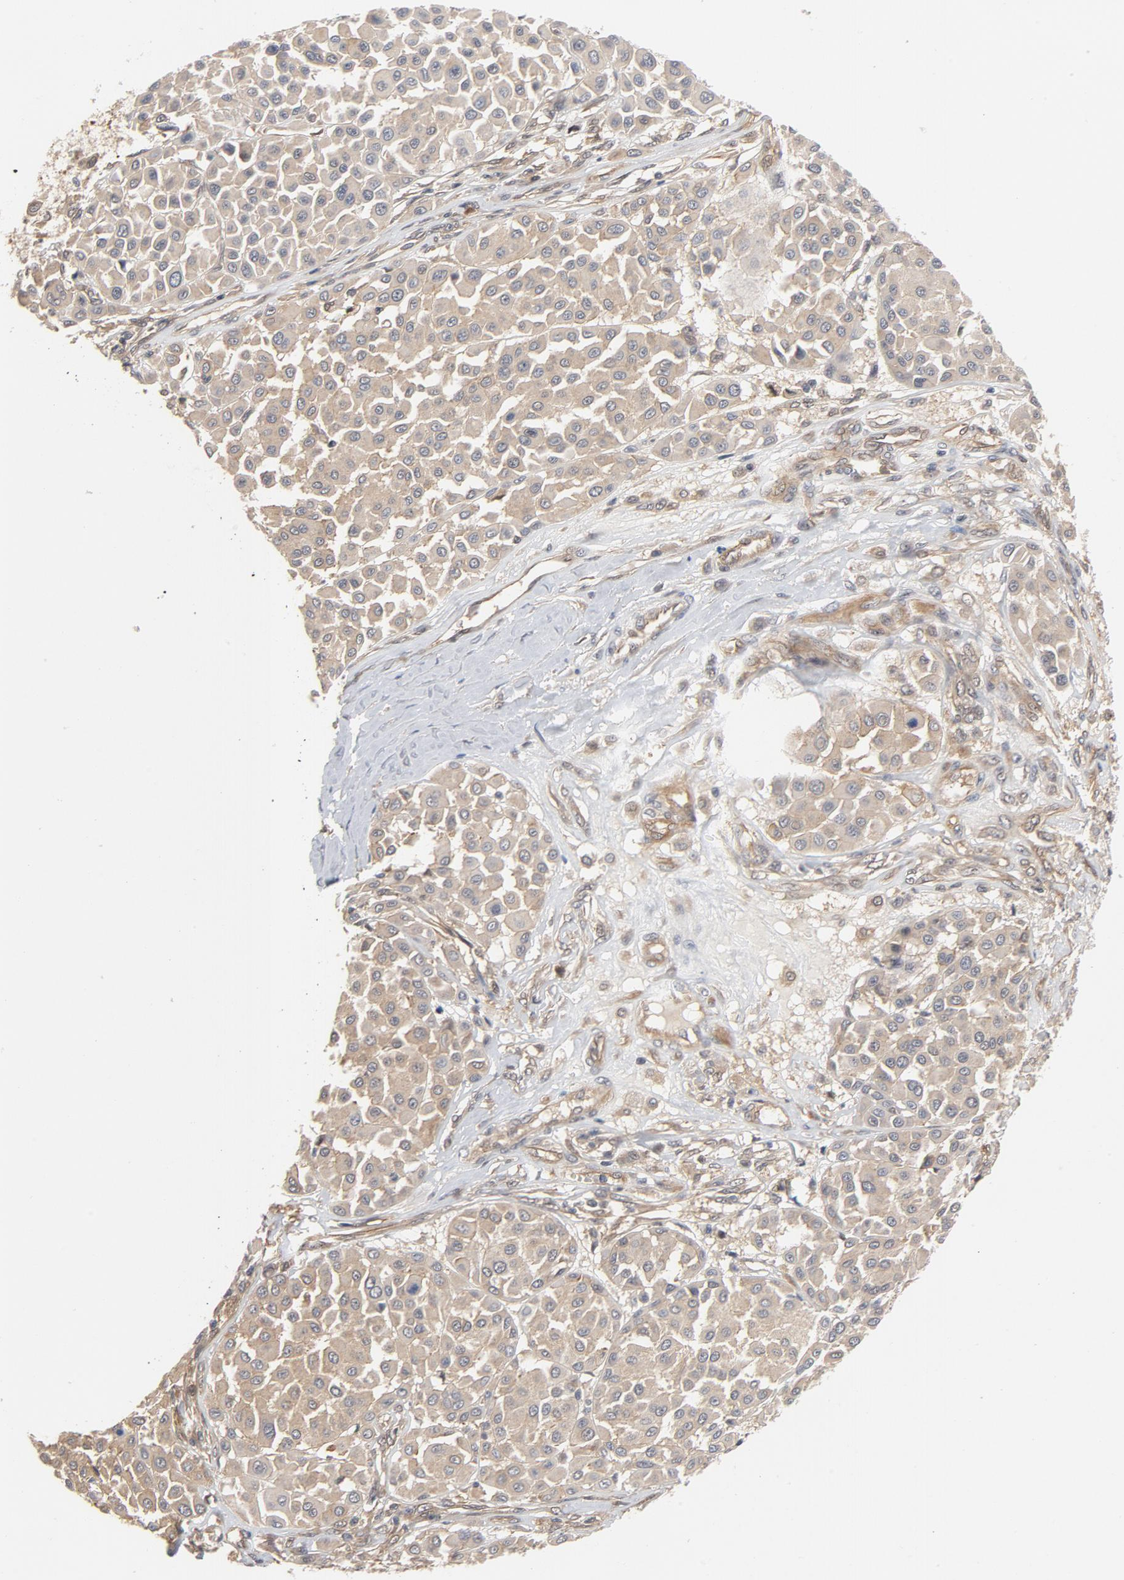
{"staining": {"intensity": "negative", "quantity": "none", "location": "none"}, "tissue": "melanoma", "cell_type": "Tumor cells", "image_type": "cancer", "snomed": [{"axis": "morphology", "description": "Malignant melanoma, Metastatic site"}, {"axis": "topography", "description": "Soft tissue"}], "caption": "High magnification brightfield microscopy of melanoma stained with DAB (brown) and counterstained with hematoxylin (blue): tumor cells show no significant expression.", "gene": "PITPNM2", "patient": {"sex": "male", "age": 41}}